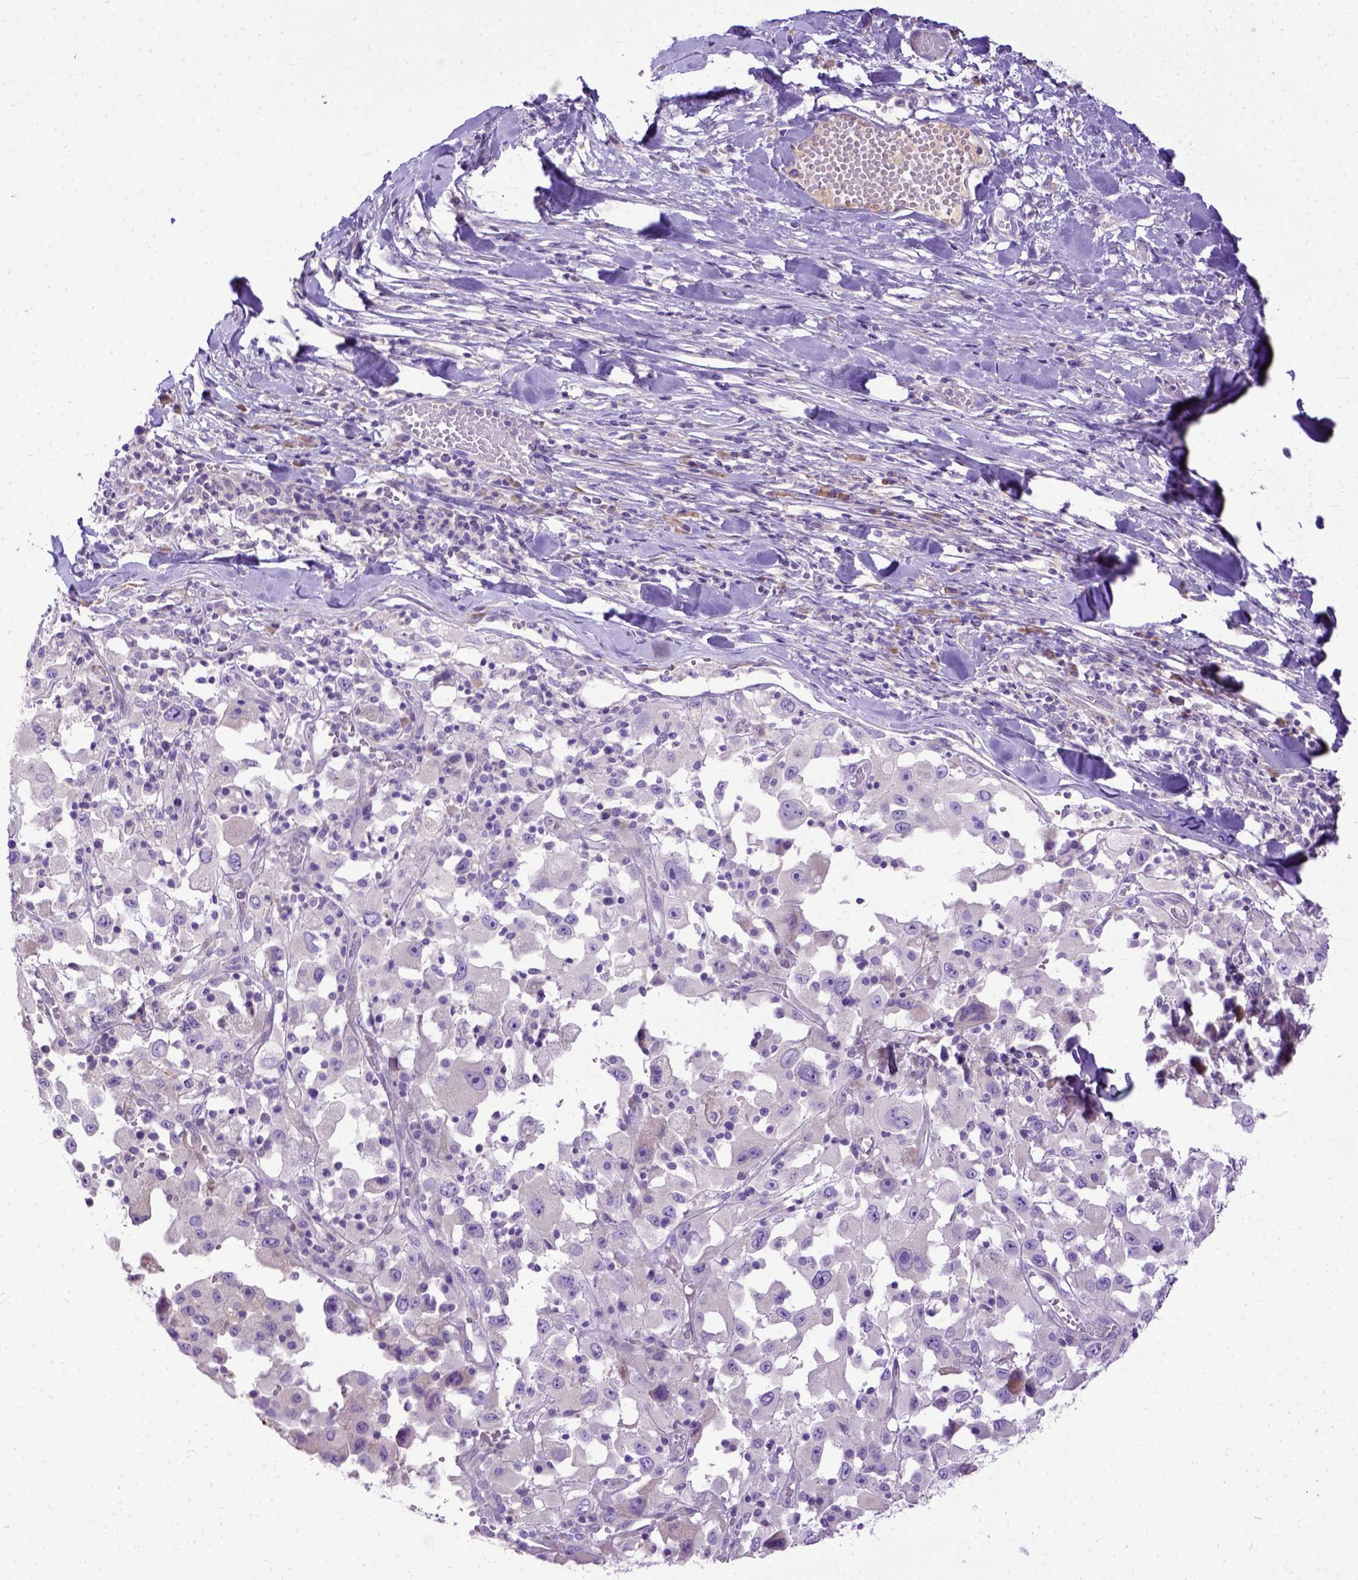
{"staining": {"intensity": "negative", "quantity": "none", "location": "none"}, "tissue": "melanoma", "cell_type": "Tumor cells", "image_type": "cancer", "snomed": [{"axis": "morphology", "description": "Malignant melanoma, Metastatic site"}, {"axis": "topography", "description": "Lymph node"}], "caption": "Image shows no protein positivity in tumor cells of malignant melanoma (metastatic site) tissue. (Stains: DAB (3,3'-diaminobenzidine) immunohistochemistry (IHC) with hematoxylin counter stain, Microscopy: brightfield microscopy at high magnification).", "gene": "CFAP300", "patient": {"sex": "male", "age": 50}}